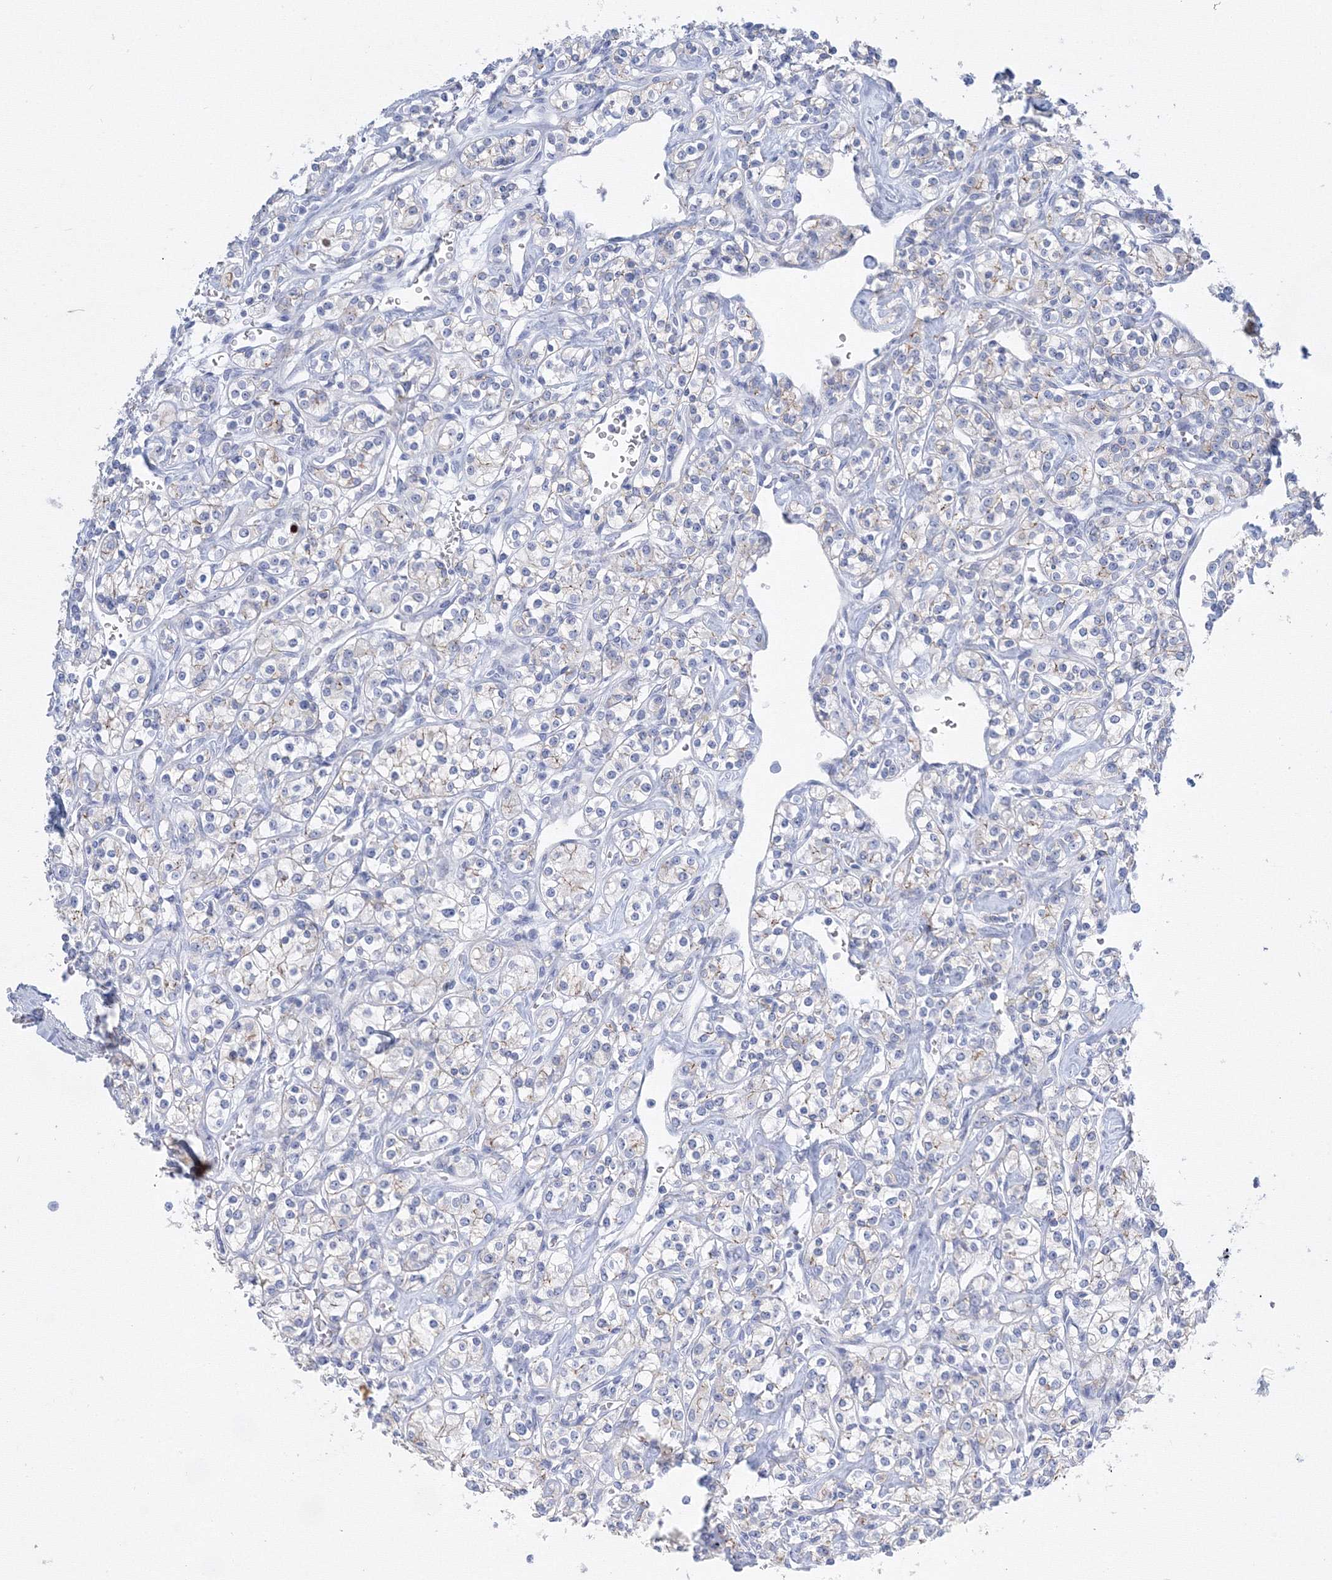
{"staining": {"intensity": "negative", "quantity": "none", "location": "none"}, "tissue": "renal cancer", "cell_type": "Tumor cells", "image_type": "cancer", "snomed": [{"axis": "morphology", "description": "Adenocarcinoma, NOS"}, {"axis": "topography", "description": "Kidney"}], "caption": "IHC photomicrograph of neoplastic tissue: human renal cancer (adenocarcinoma) stained with DAB reveals no significant protein staining in tumor cells.", "gene": "AASDH", "patient": {"sex": "male", "age": 77}}